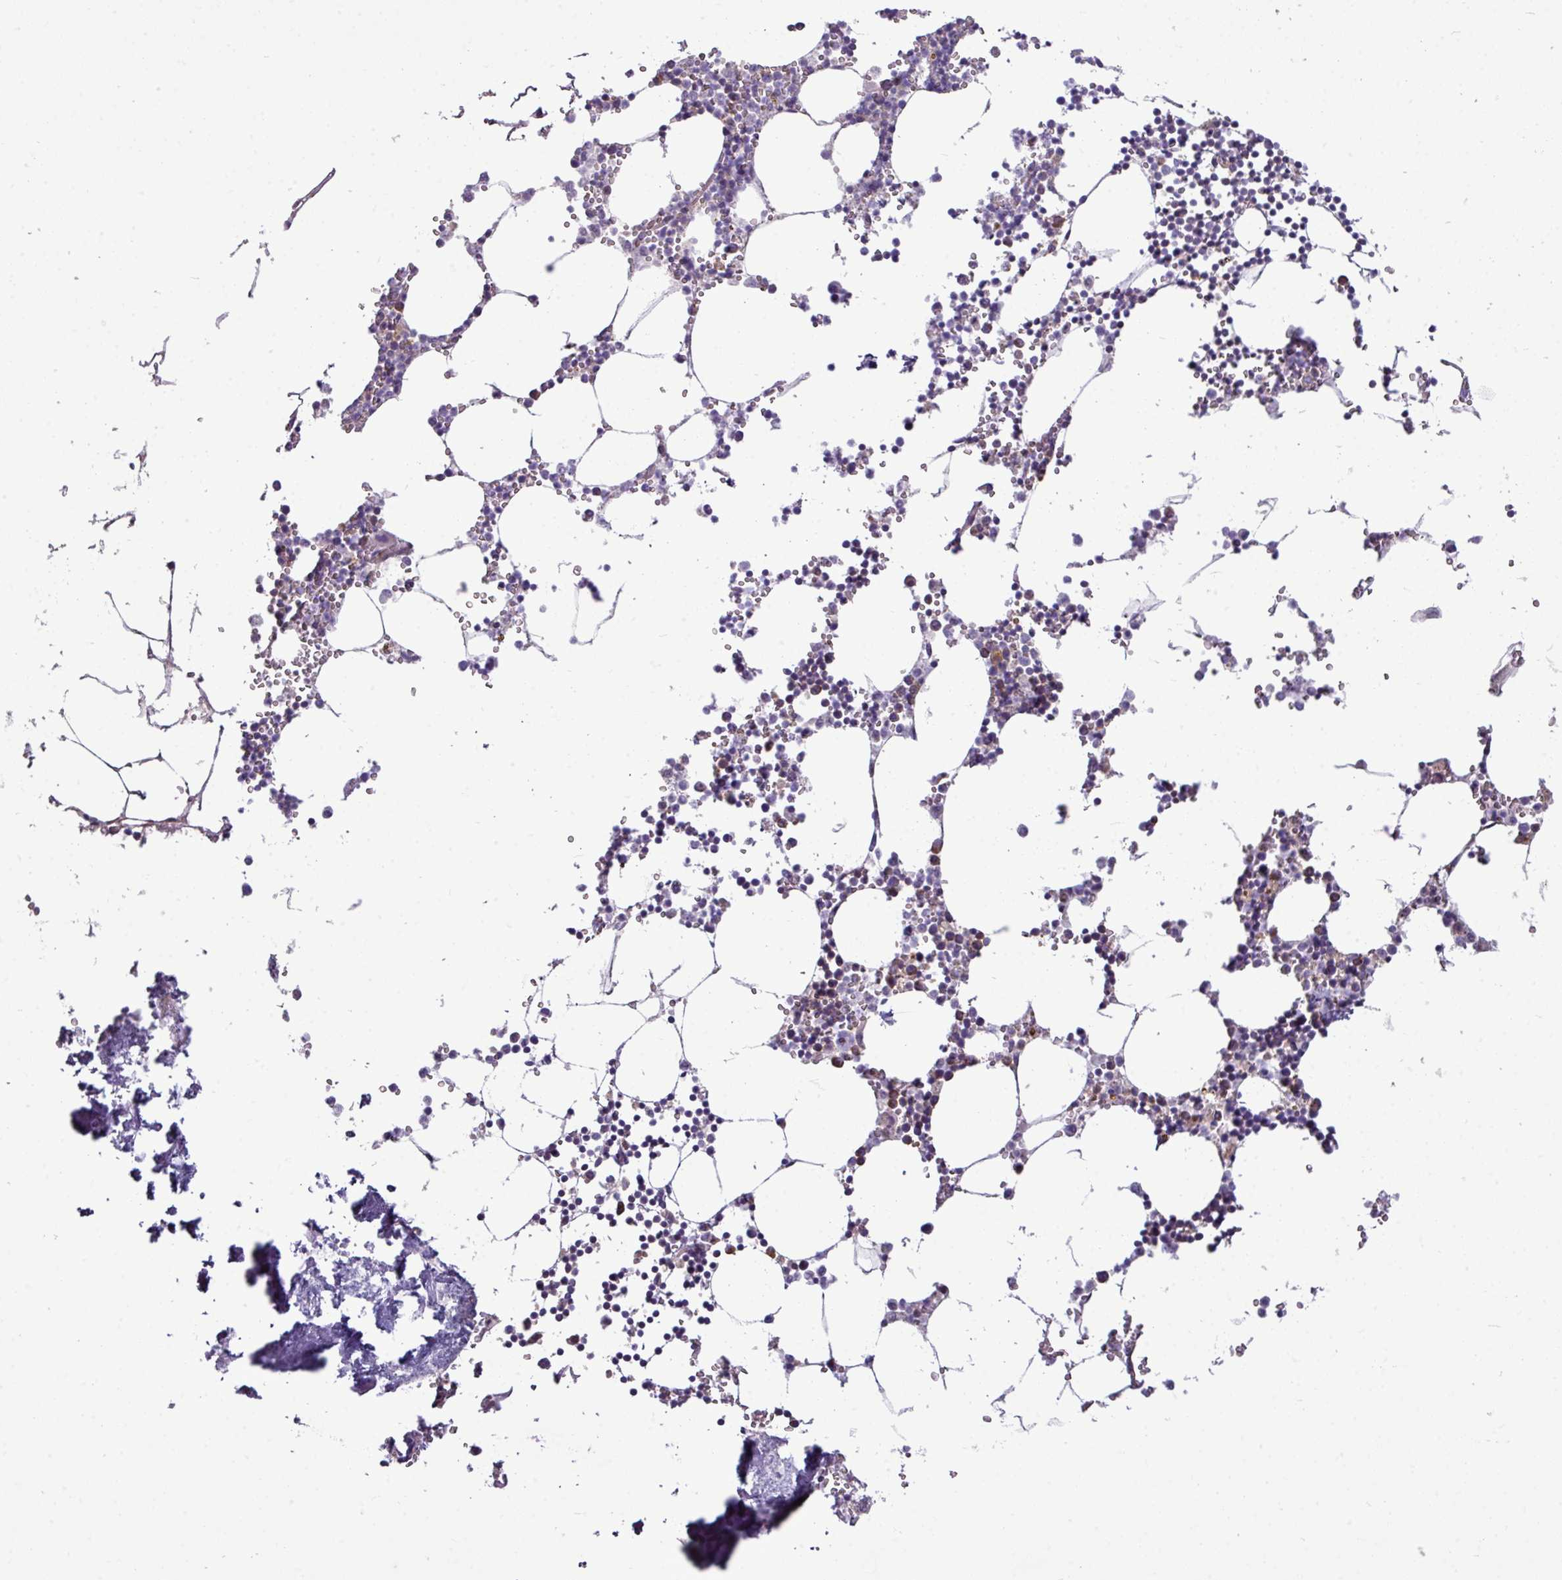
{"staining": {"intensity": "moderate", "quantity": "<25%", "location": "cytoplasmic/membranous"}, "tissue": "bone marrow", "cell_type": "Hematopoietic cells", "image_type": "normal", "snomed": [{"axis": "morphology", "description": "Normal tissue, NOS"}, {"axis": "topography", "description": "Bone marrow"}], "caption": "Immunohistochemistry (IHC) micrograph of benign bone marrow: human bone marrow stained using immunohistochemistry demonstrates low levels of moderate protein expression localized specifically in the cytoplasmic/membranous of hematopoietic cells, appearing as a cytoplasmic/membranous brown color.", "gene": "AGAP4", "patient": {"sex": "male", "age": 54}}